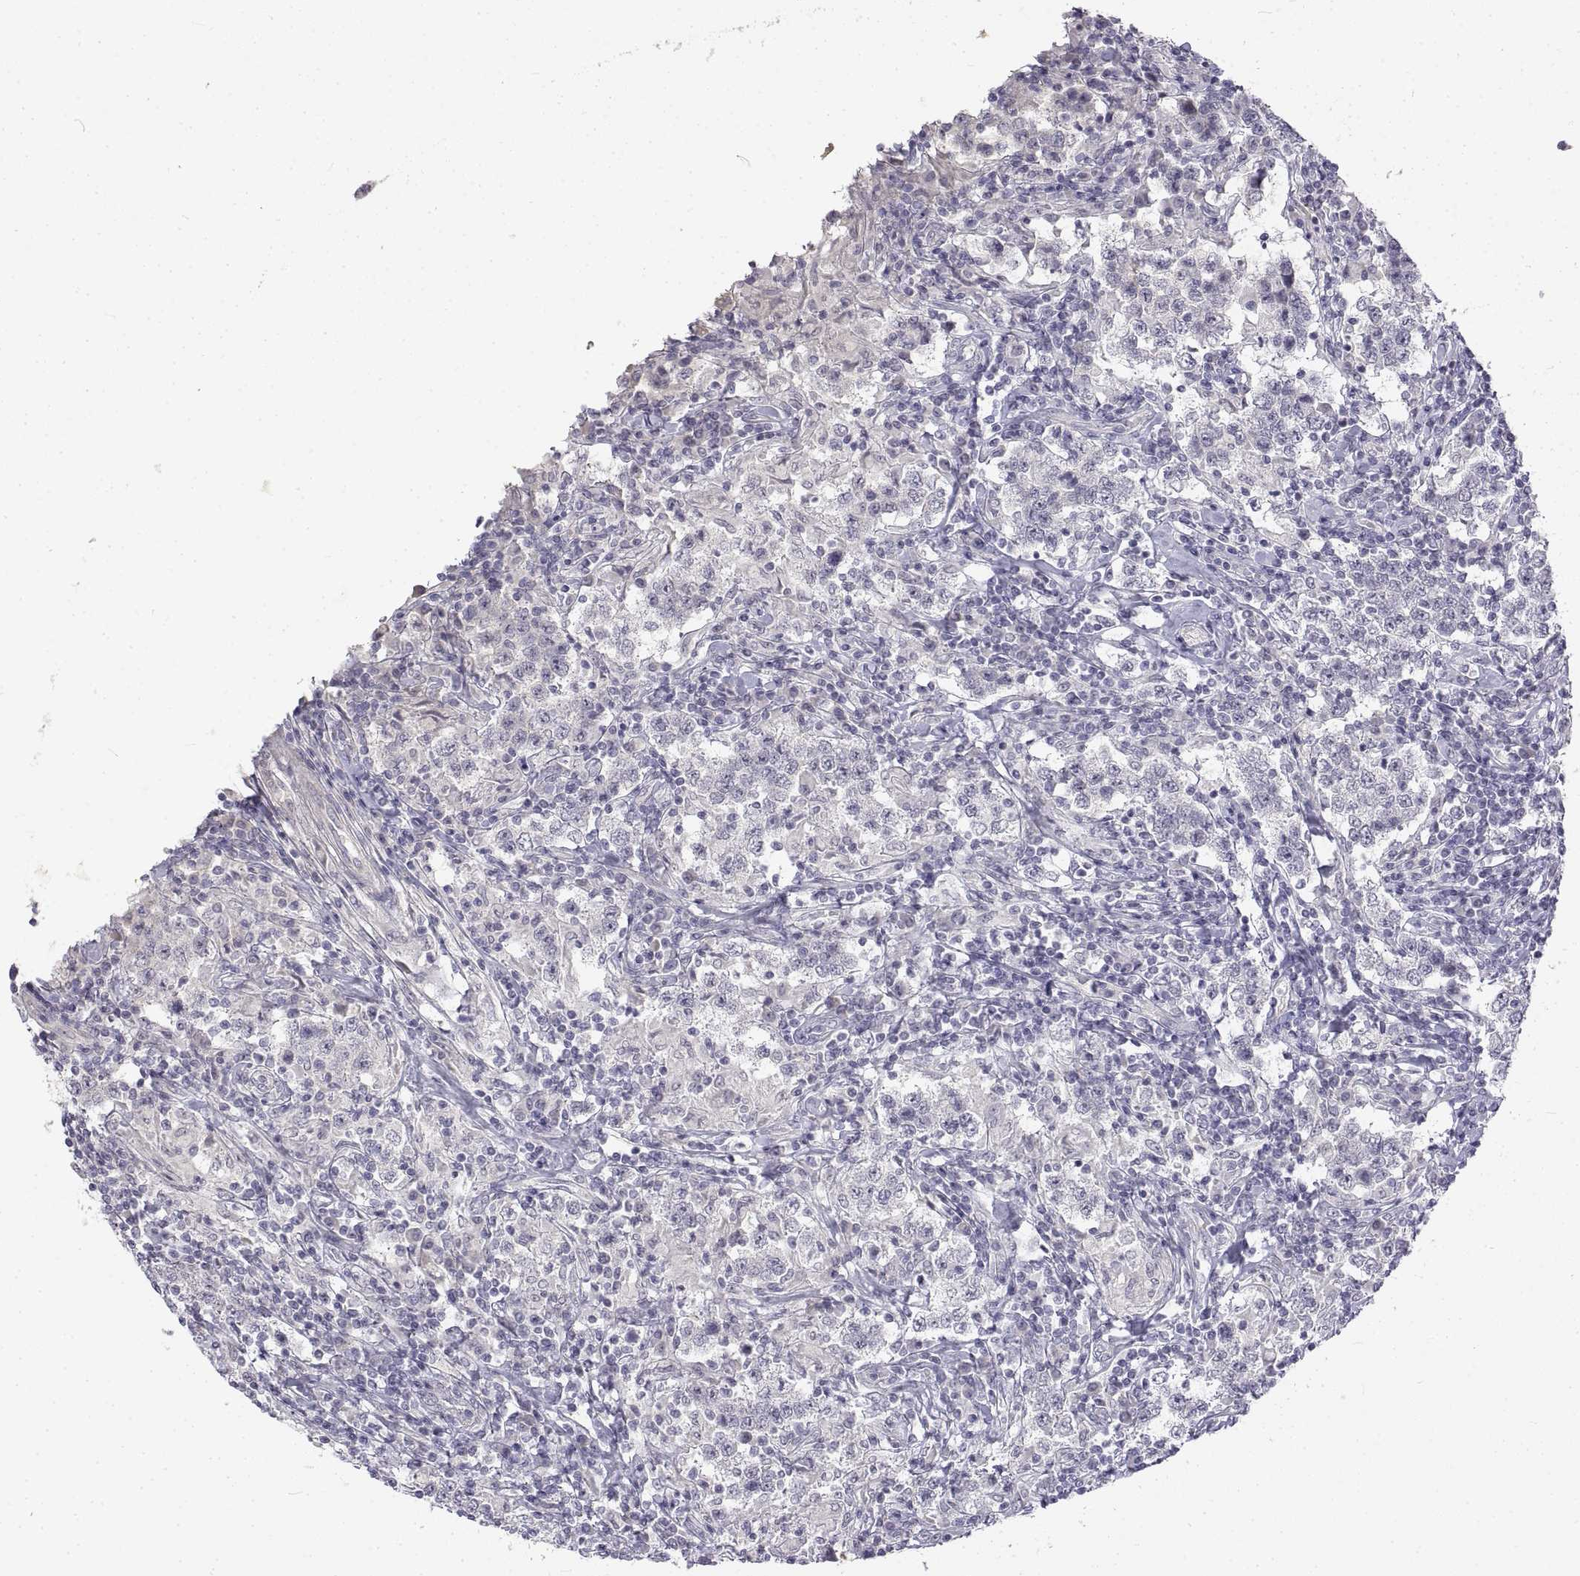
{"staining": {"intensity": "negative", "quantity": "none", "location": "none"}, "tissue": "testis cancer", "cell_type": "Tumor cells", "image_type": "cancer", "snomed": [{"axis": "morphology", "description": "Seminoma, NOS"}, {"axis": "morphology", "description": "Carcinoma, Embryonal, NOS"}, {"axis": "topography", "description": "Testis"}], "caption": "Testis embryonal carcinoma was stained to show a protein in brown. There is no significant staining in tumor cells. (Brightfield microscopy of DAB (3,3'-diaminobenzidine) IHC at high magnification).", "gene": "ANO2", "patient": {"sex": "male", "age": 41}}